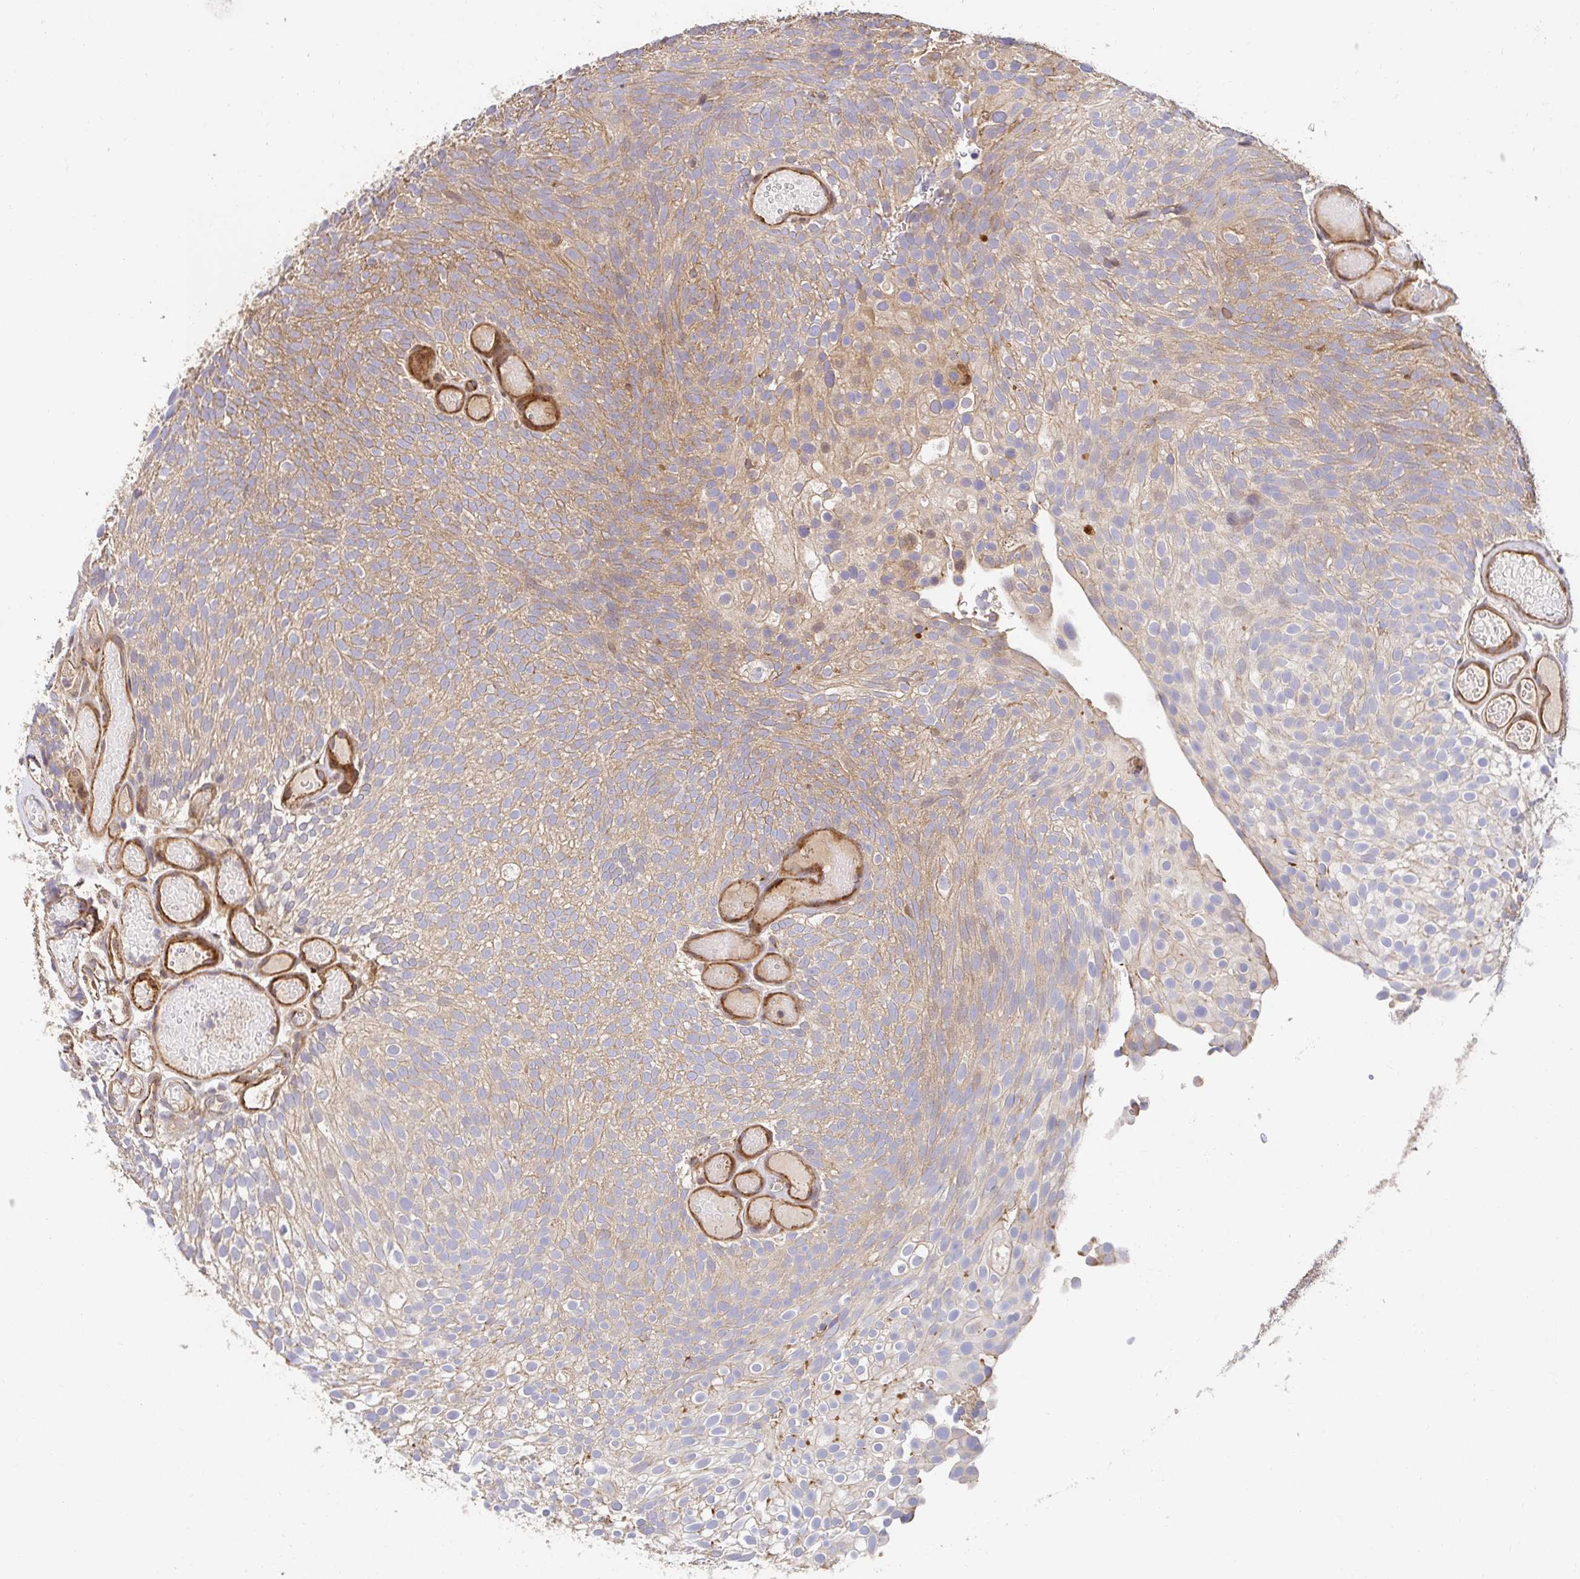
{"staining": {"intensity": "moderate", "quantity": "25%-75%", "location": "cytoplasmic/membranous"}, "tissue": "urothelial cancer", "cell_type": "Tumor cells", "image_type": "cancer", "snomed": [{"axis": "morphology", "description": "Urothelial carcinoma, Low grade"}, {"axis": "topography", "description": "Urinary bladder"}], "caption": "Urothelial cancer was stained to show a protein in brown. There is medium levels of moderate cytoplasmic/membranous expression in approximately 25%-75% of tumor cells.", "gene": "APBB1", "patient": {"sex": "male", "age": 78}}